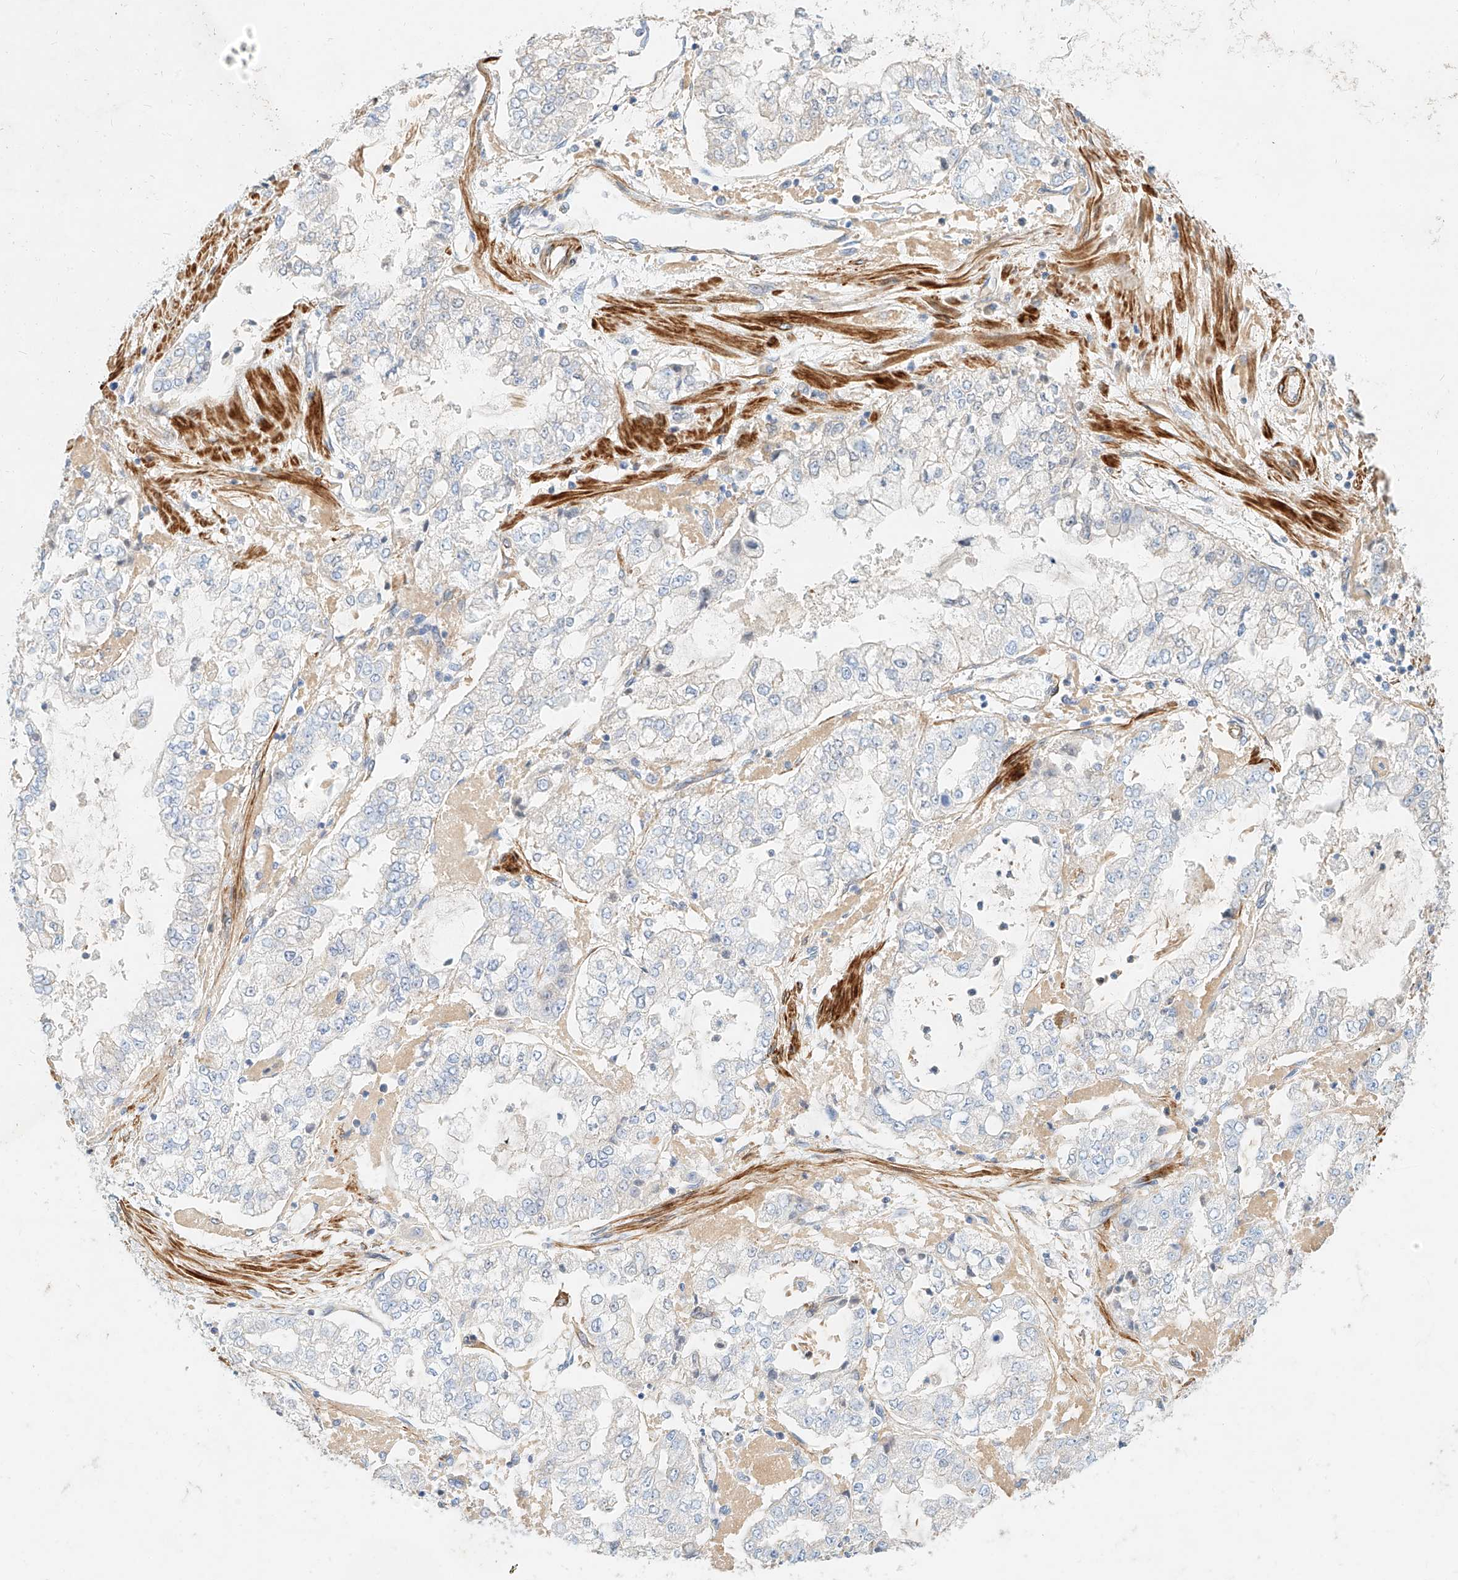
{"staining": {"intensity": "negative", "quantity": "none", "location": "none"}, "tissue": "stomach cancer", "cell_type": "Tumor cells", "image_type": "cancer", "snomed": [{"axis": "morphology", "description": "Adenocarcinoma, NOS"}, {"axis": "topography", "description": "Stomach"}], "caption": "Tumor cells show no significant positivity in stomach adenocarcinoma.", "gene": "KCNH5", "patient": {"sex": "male", "age": 76}}